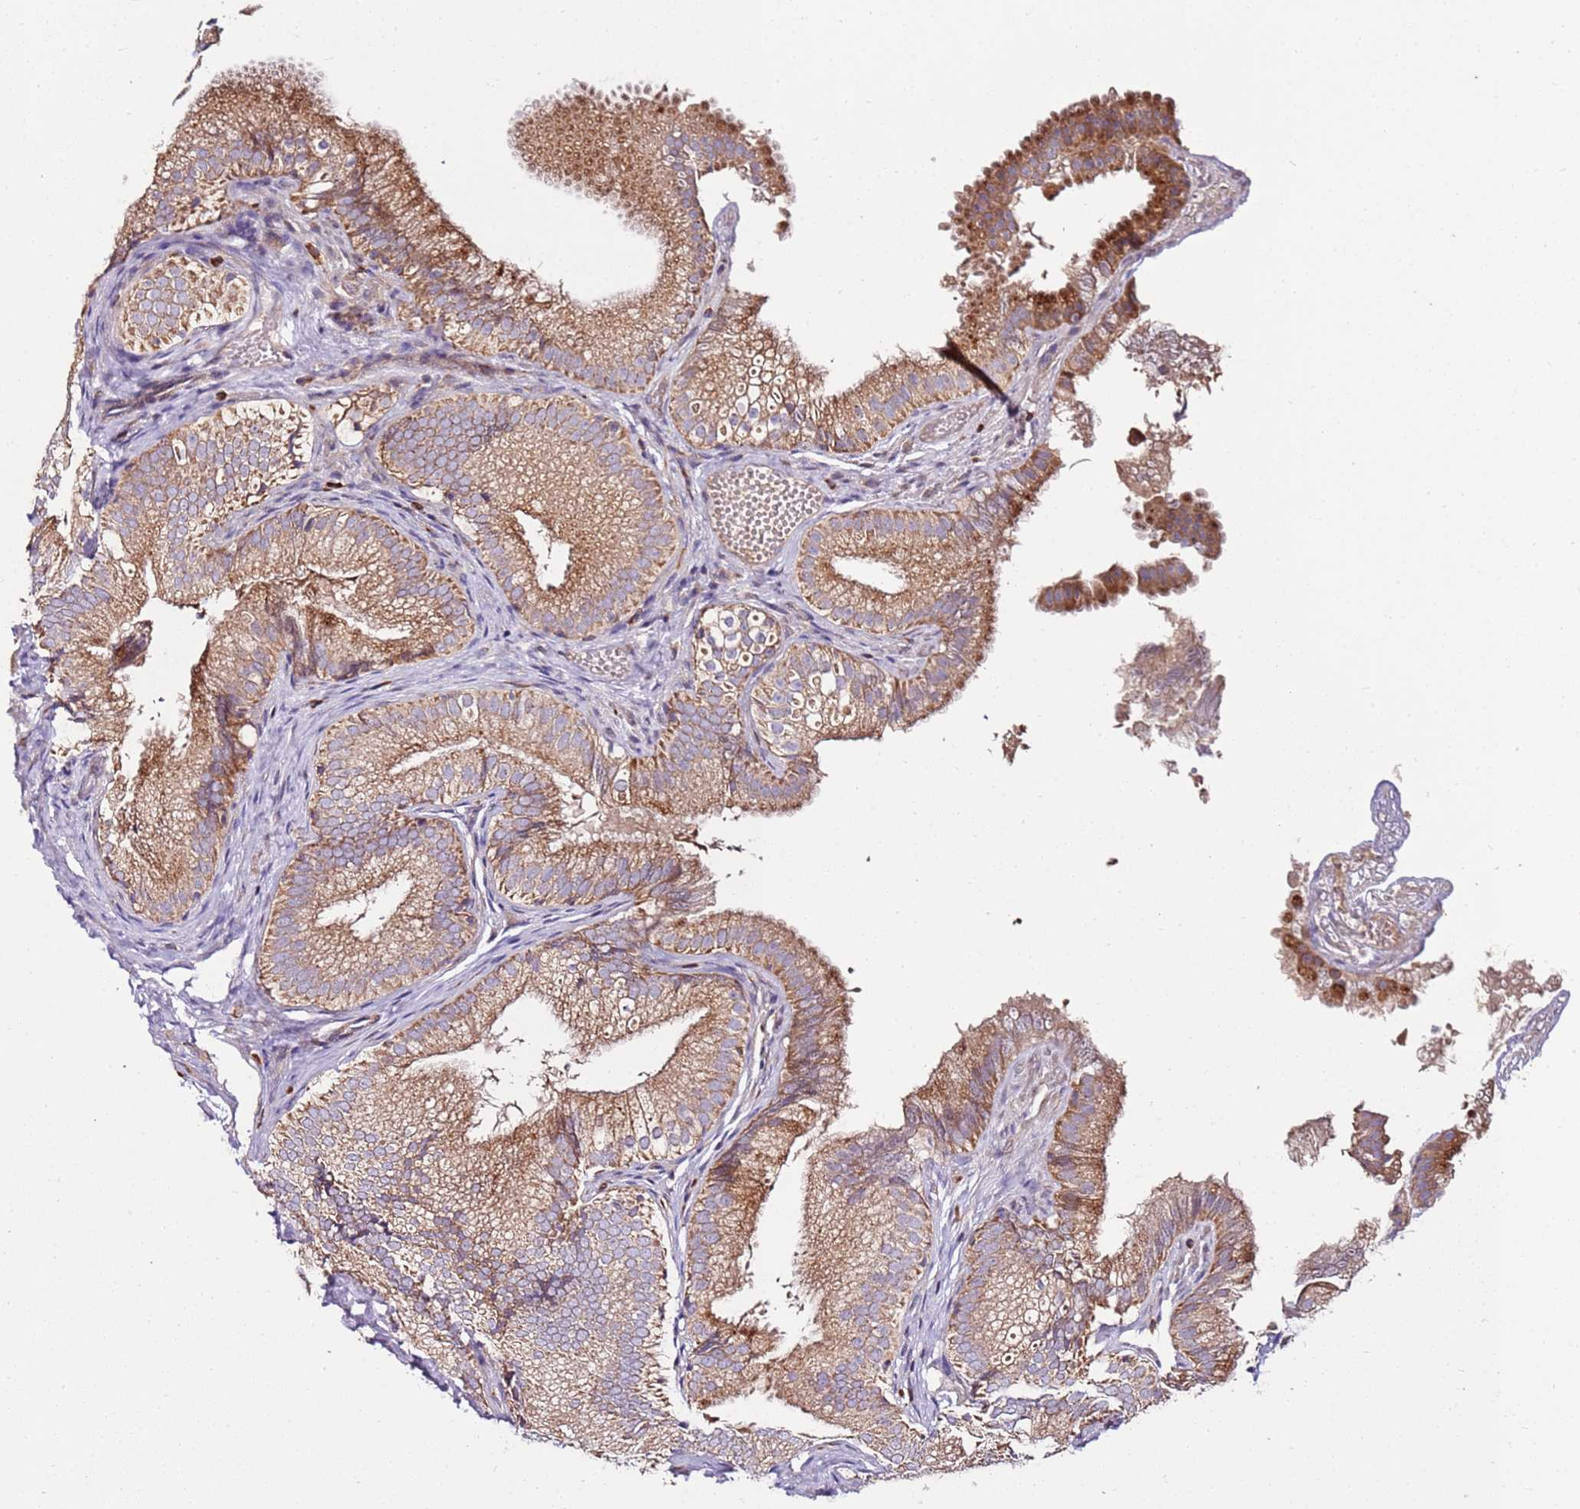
{"staining": {"intensity": "moderate", "quantity": ">75%", "location": "cytoplasmic/membranous"}, "tissue": "gallbladder", "cell_type": "Glandular cells", "image_type": "normal", "snomed": [{"axis": "morphology", "description": "Normal tissue, NOS"}, {"axis": "topography", "description": "Gallbladder"}], "caption": "Brown immunohistochemical staining in unremarkable gallbladder exhibits moderate cytoplasmic/membranous staining in about >75% of glandular cells. (Stains: DAB (3,3'-diaminobenzidine) in brown, nuclei in blue, Microscopy: brightfield microscopy at high magnification).", "gene": "KRTAP21", "patient": {"sex": "female", "age": 30}}